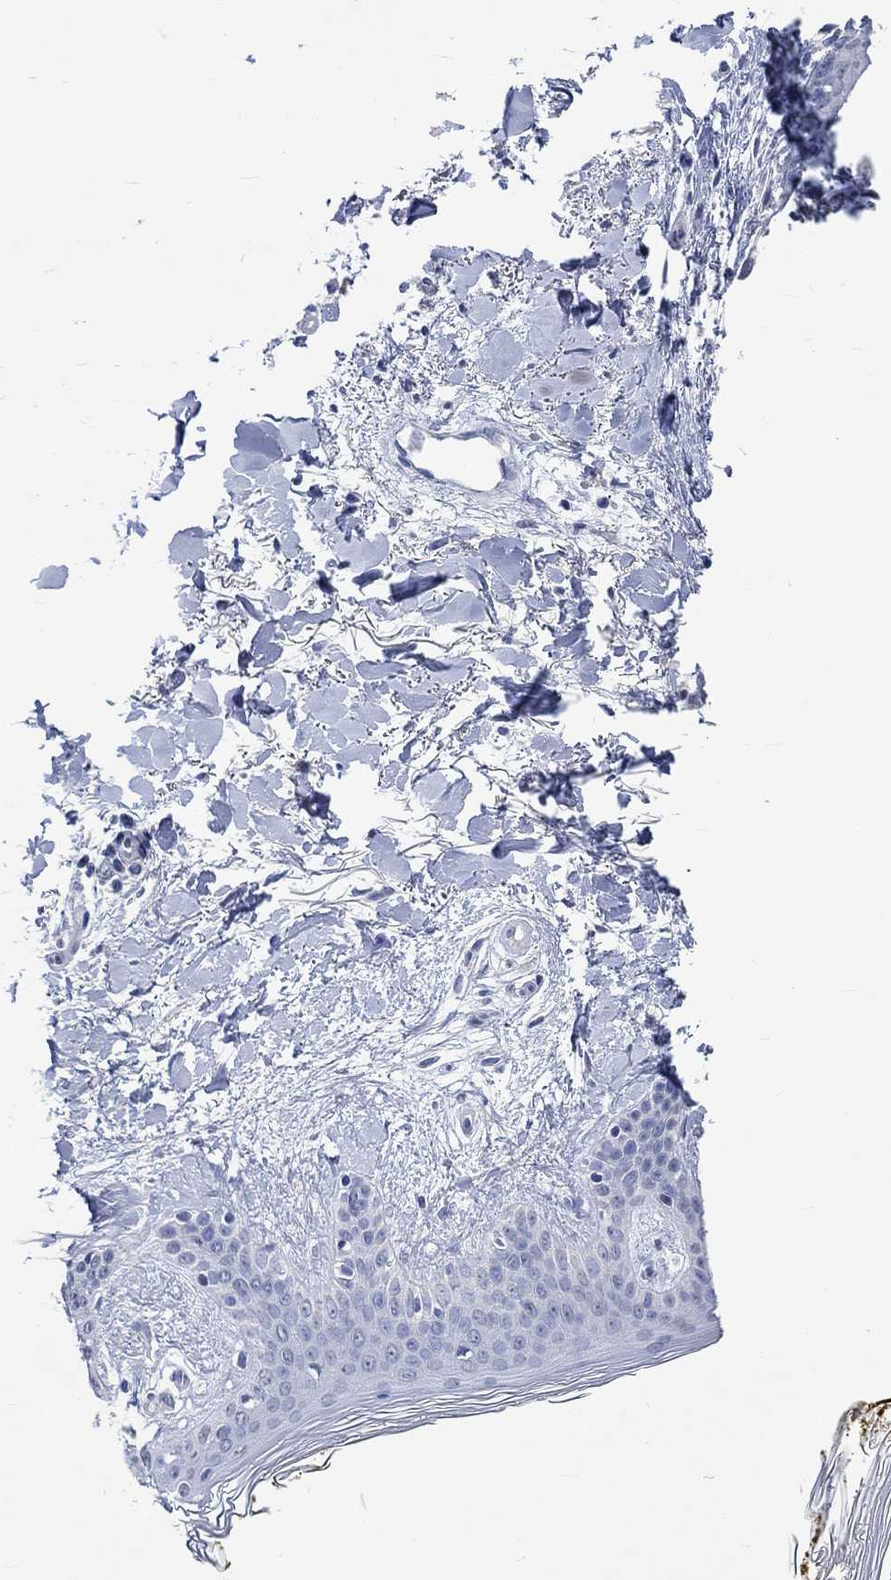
{"staining": {"intensity": "negative", "quantity": "none", "location": "none"}, "tissue": "skin", "cell_type": "Fibroblasts", "image_type": "normal", "snomed": [{"axis": "morphology", "description": "Normal tissue, NOS"}, {"axis": "topography", "description": "Skin"}], "caption": "IHC micrograph of benign skin: skin stained with DAB (3,3'-diaminobenzidine) reveals no significant protein positivity in fibroblasts.", "gene": "C4orf47", "patient": {"sex": "female", "age": 34}}